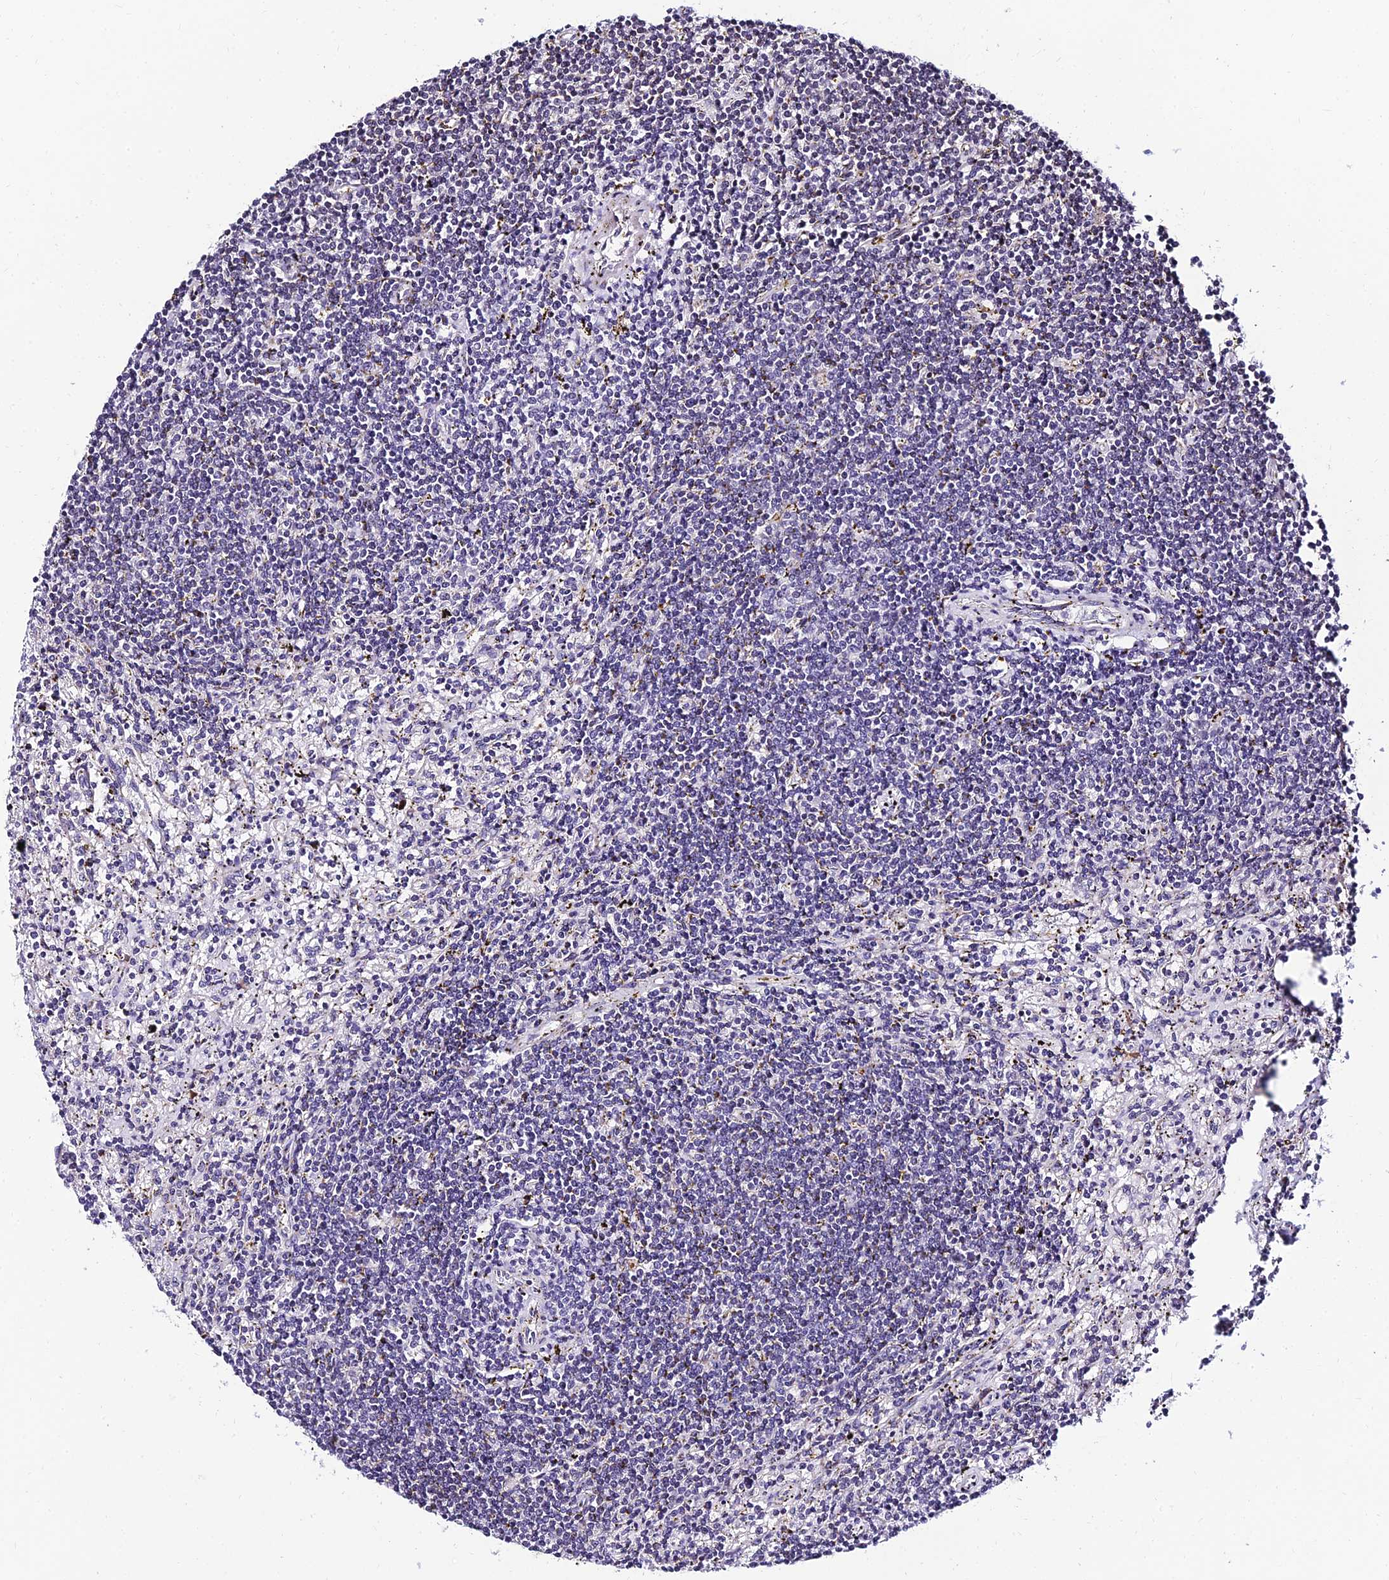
{"staining": {"intensity": "negative", "quantity": "none", "location": "none"}, "tissue": "lymphoma", "cell_type": "Tumor cells", "image_type": "cancer", "snomed": [{"axis": "morphology", "description": "Malignant lymphoma, non-Hodgkin's type, Low grade"}, {"axis": "topography", "description": "Spleen"}], "caption": "This is an immunohistochemistry (IHC) micrograph of human lymphoma. There is no staining in tumor cells.", "gene": "CDNF", "patient": {"sex": "male", "age": 76}}